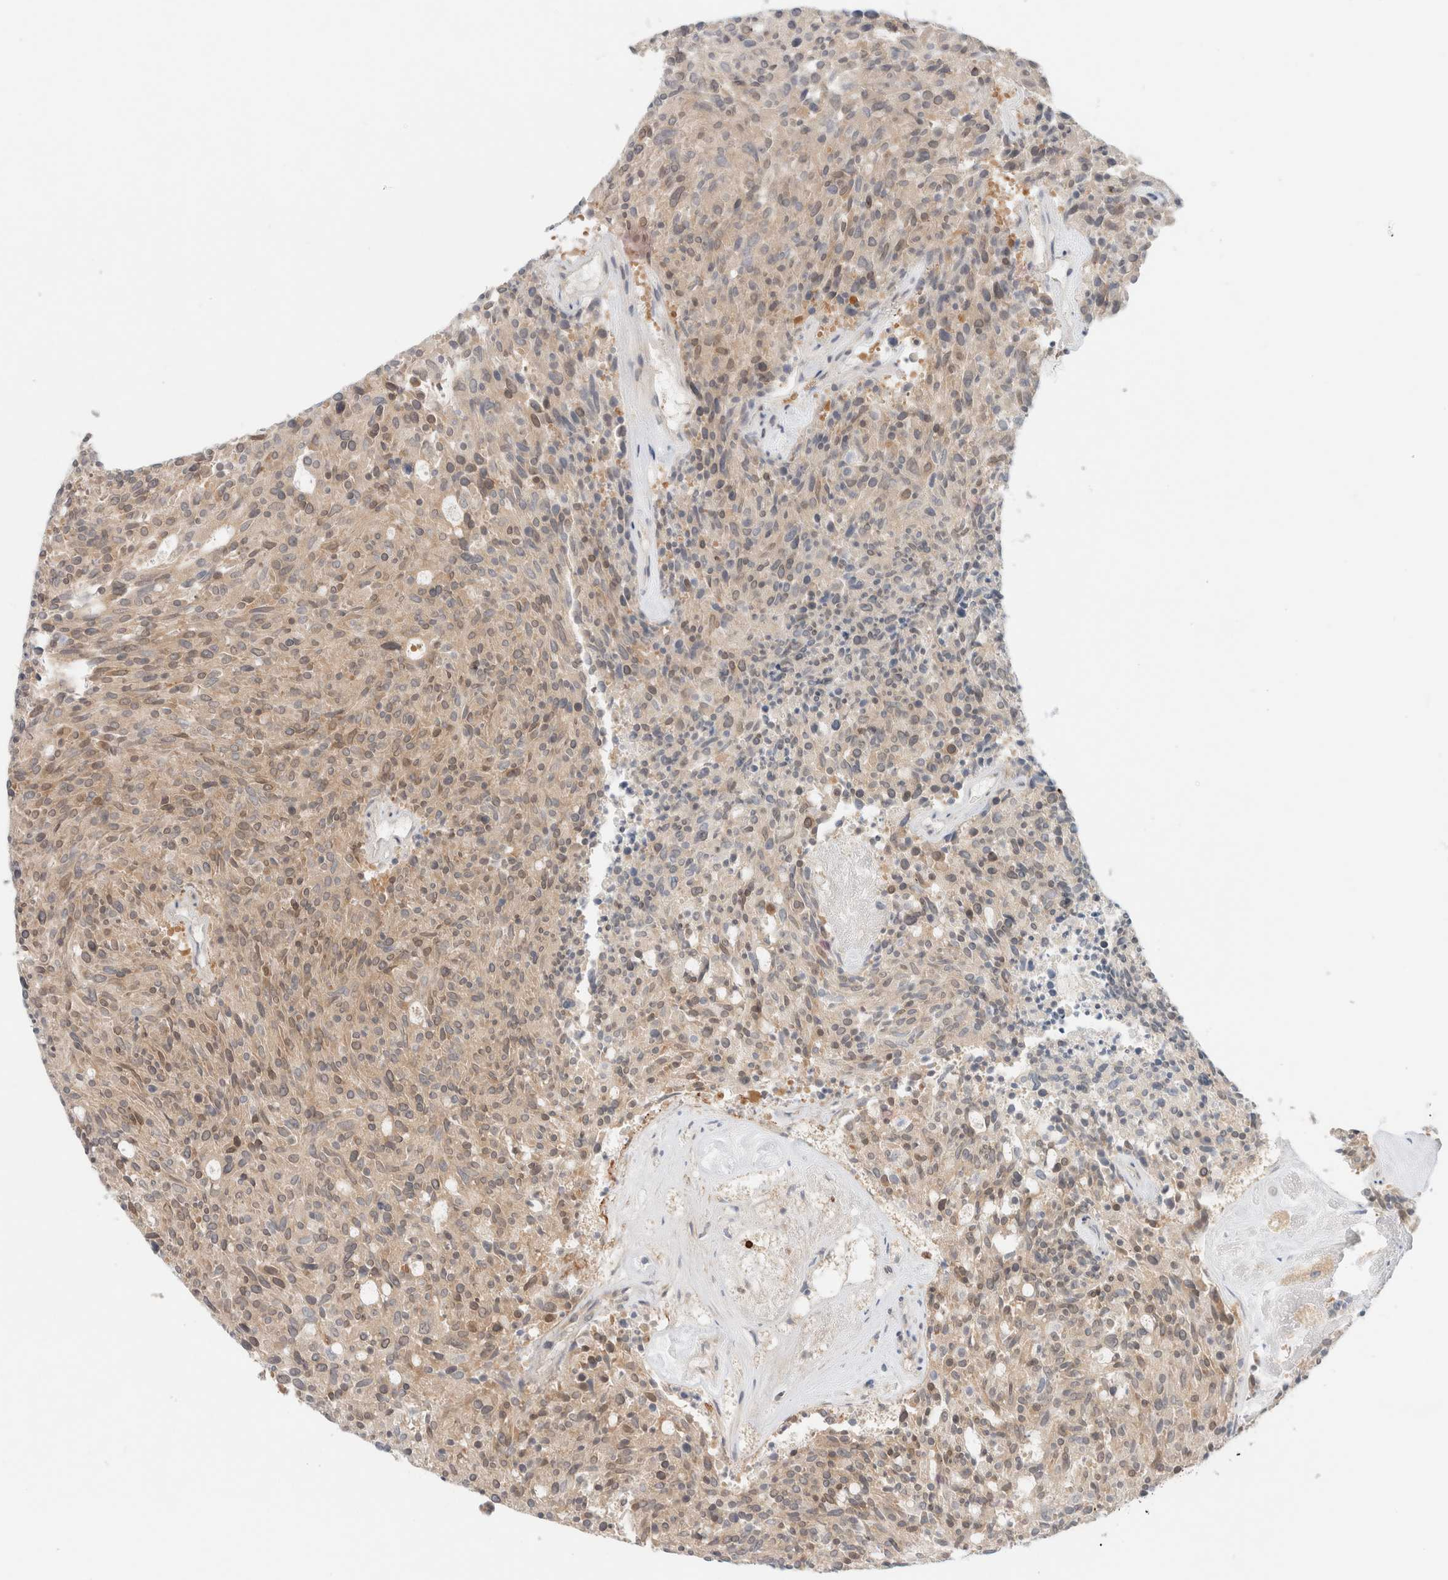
{"staining": {"intensity": "weak", "quantity": ">75%", "location": "cytoplasmic/membranous"}, "tissue": "carcinoid", "cell_type": "Tumor cells", "image_type": "cancer", "snomed": [{"axis": "morphology", "description": "Carcinoid, malignant, NOS"}, {"axis": "topography", "description": "Pancreas"}], "caption": "Carcinoid (malignant) tissue reveals weak cytoplasmic/membranous positivity in about >75% of tumor cells, visualized by immunohistochemistry.", "gene": "MARK3", "patient": {"sex": "female", "age": 54}}